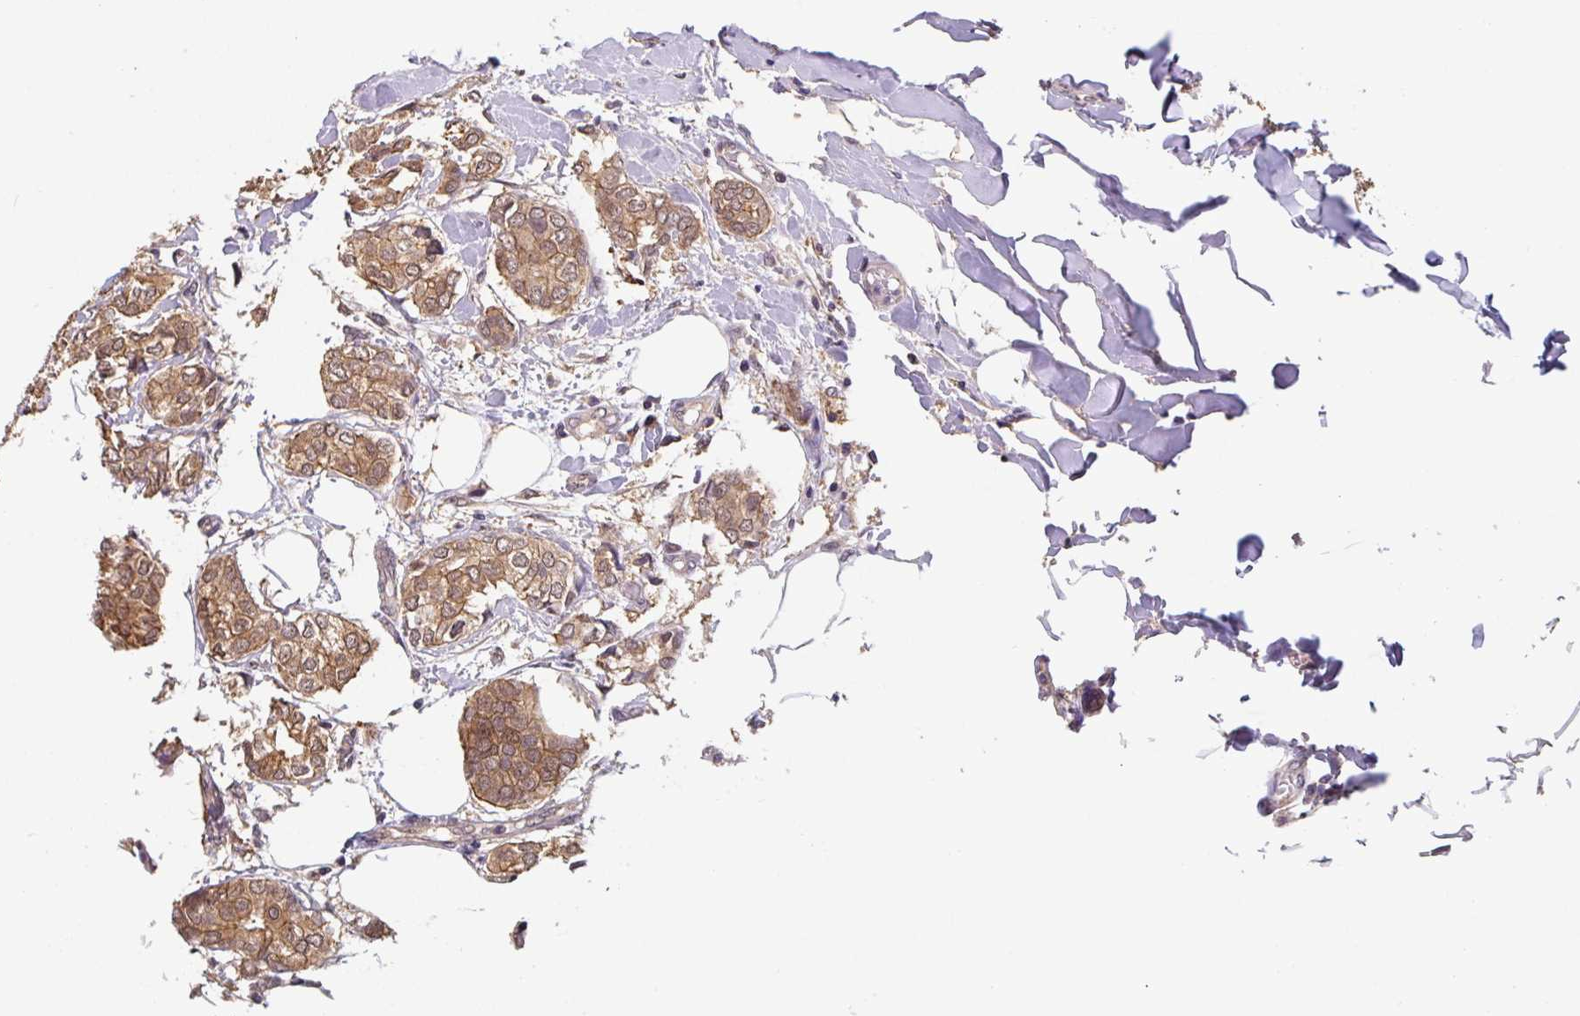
{"staining": {"intensity": "moderate", "quantity": ">75%", "location": "cytoplasmic/membranous"}, "tissue": "breast cancer", "cell_type": "Tumor cells", "image_type": "cancer", "snomed": [{"axis": "morphology", "description": "Duct carcinoma"}, {"axis": "topography", "description": "Breast"}], "caption": "Immunohistochemical staining of human breast cancer displays medium levels of moderate cytoplasmic/membranous staining in about >75% of tumor cells. (DAB IHC, brown staining for protein, blue staining for nuclei).", "gene": "ST13", "patient": {"sex": "female", "age": 73}}